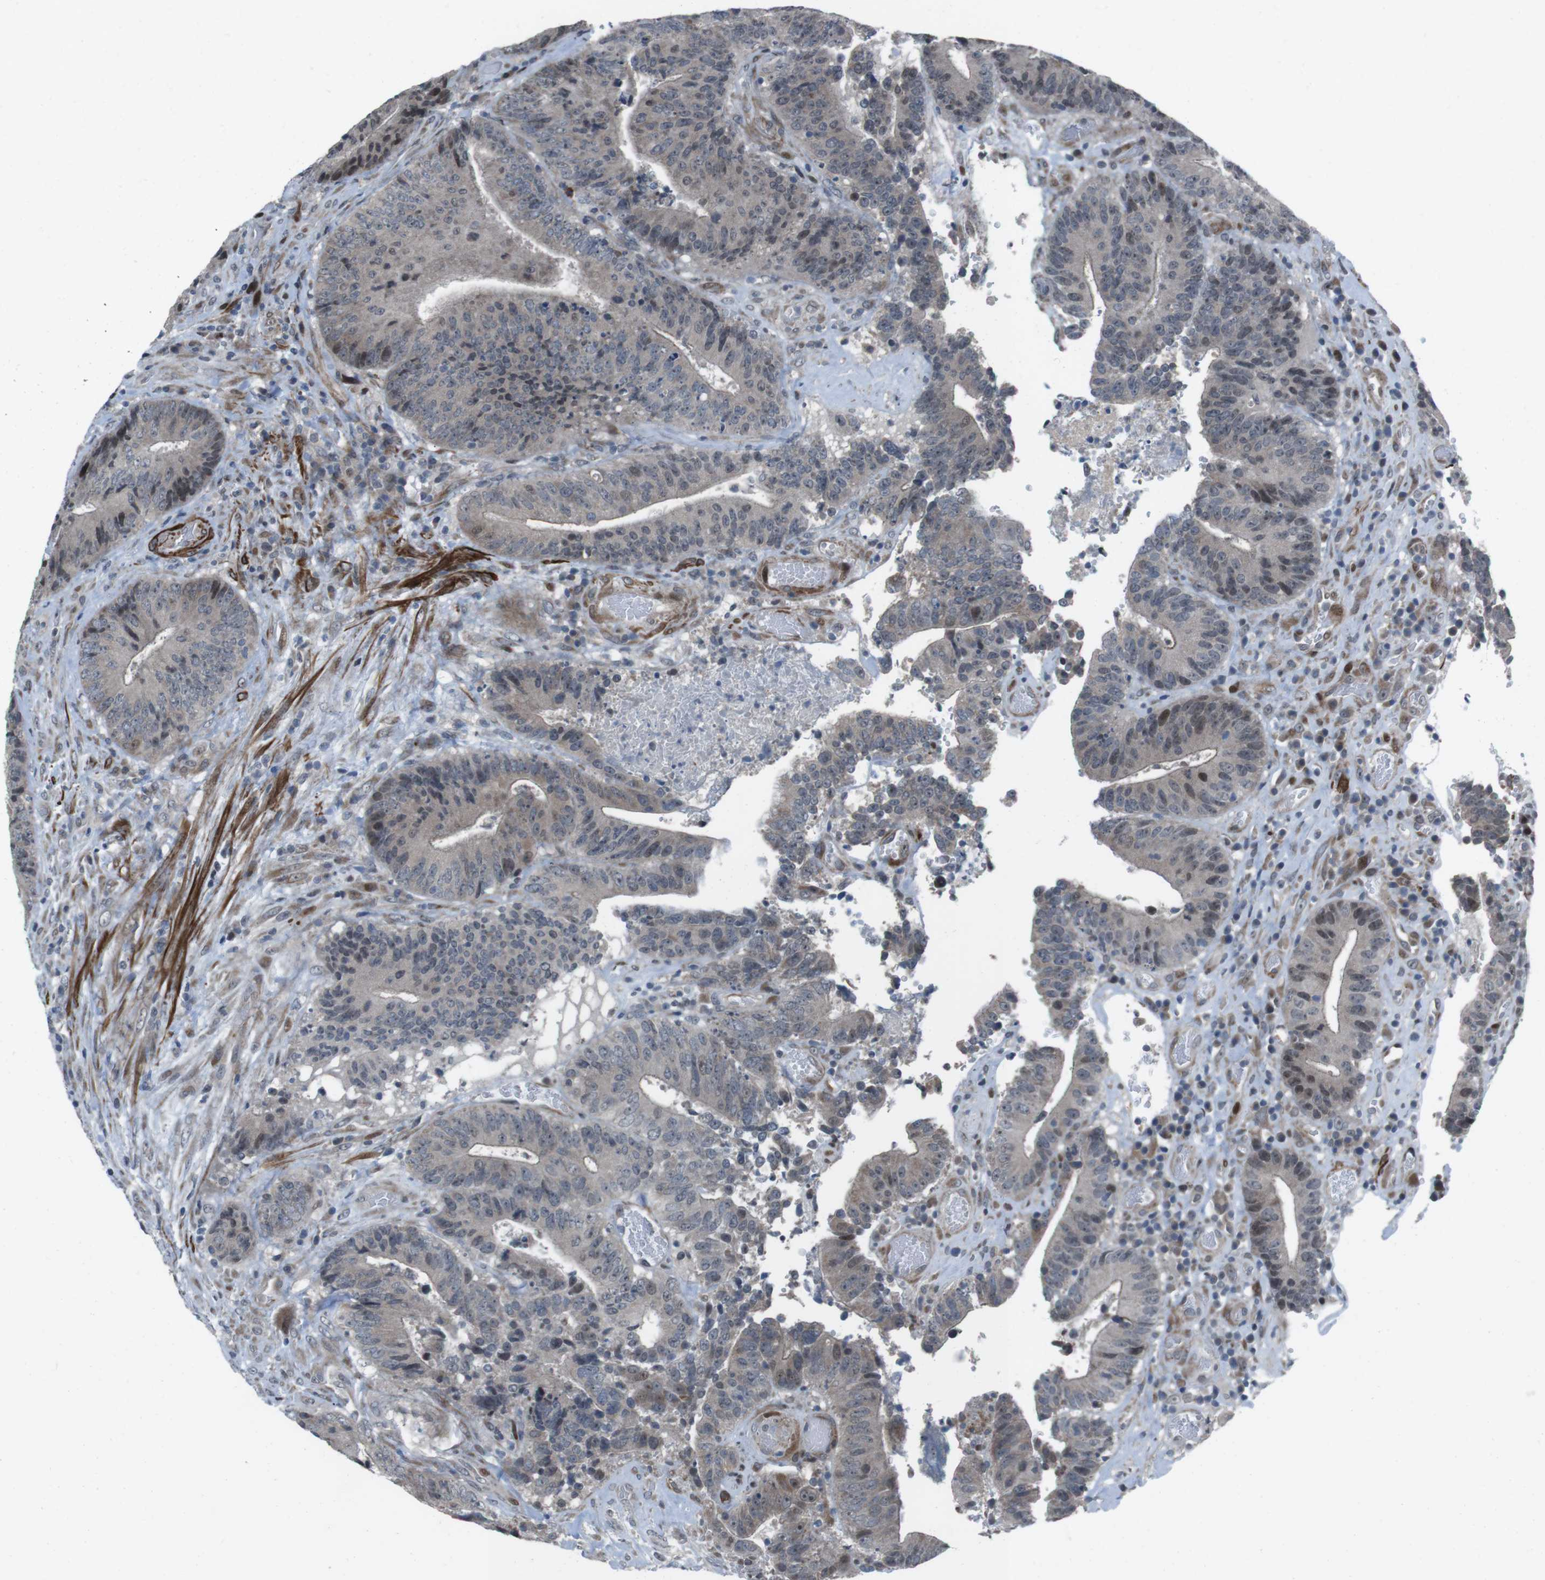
{"staining": {"intensity": "strong", "quantity": "<25%", "location": "nuclear"}, "tissue": "colorectal cancer", "cell_type": "Tumor cells", "image_type": "cancer", "snomed": [{"axis": "morphology", "description": "Adenocarcinoma, NOS"}, {"axis": "topography", "description": "Rectum"}], "caption": "Tumor cells reveal strong nuclear expression in about <25% of cells in colorectal cancer (adenocarcinoma).", "gene": "PBRM1", "patient": {"sex": "male", "age": 72}}